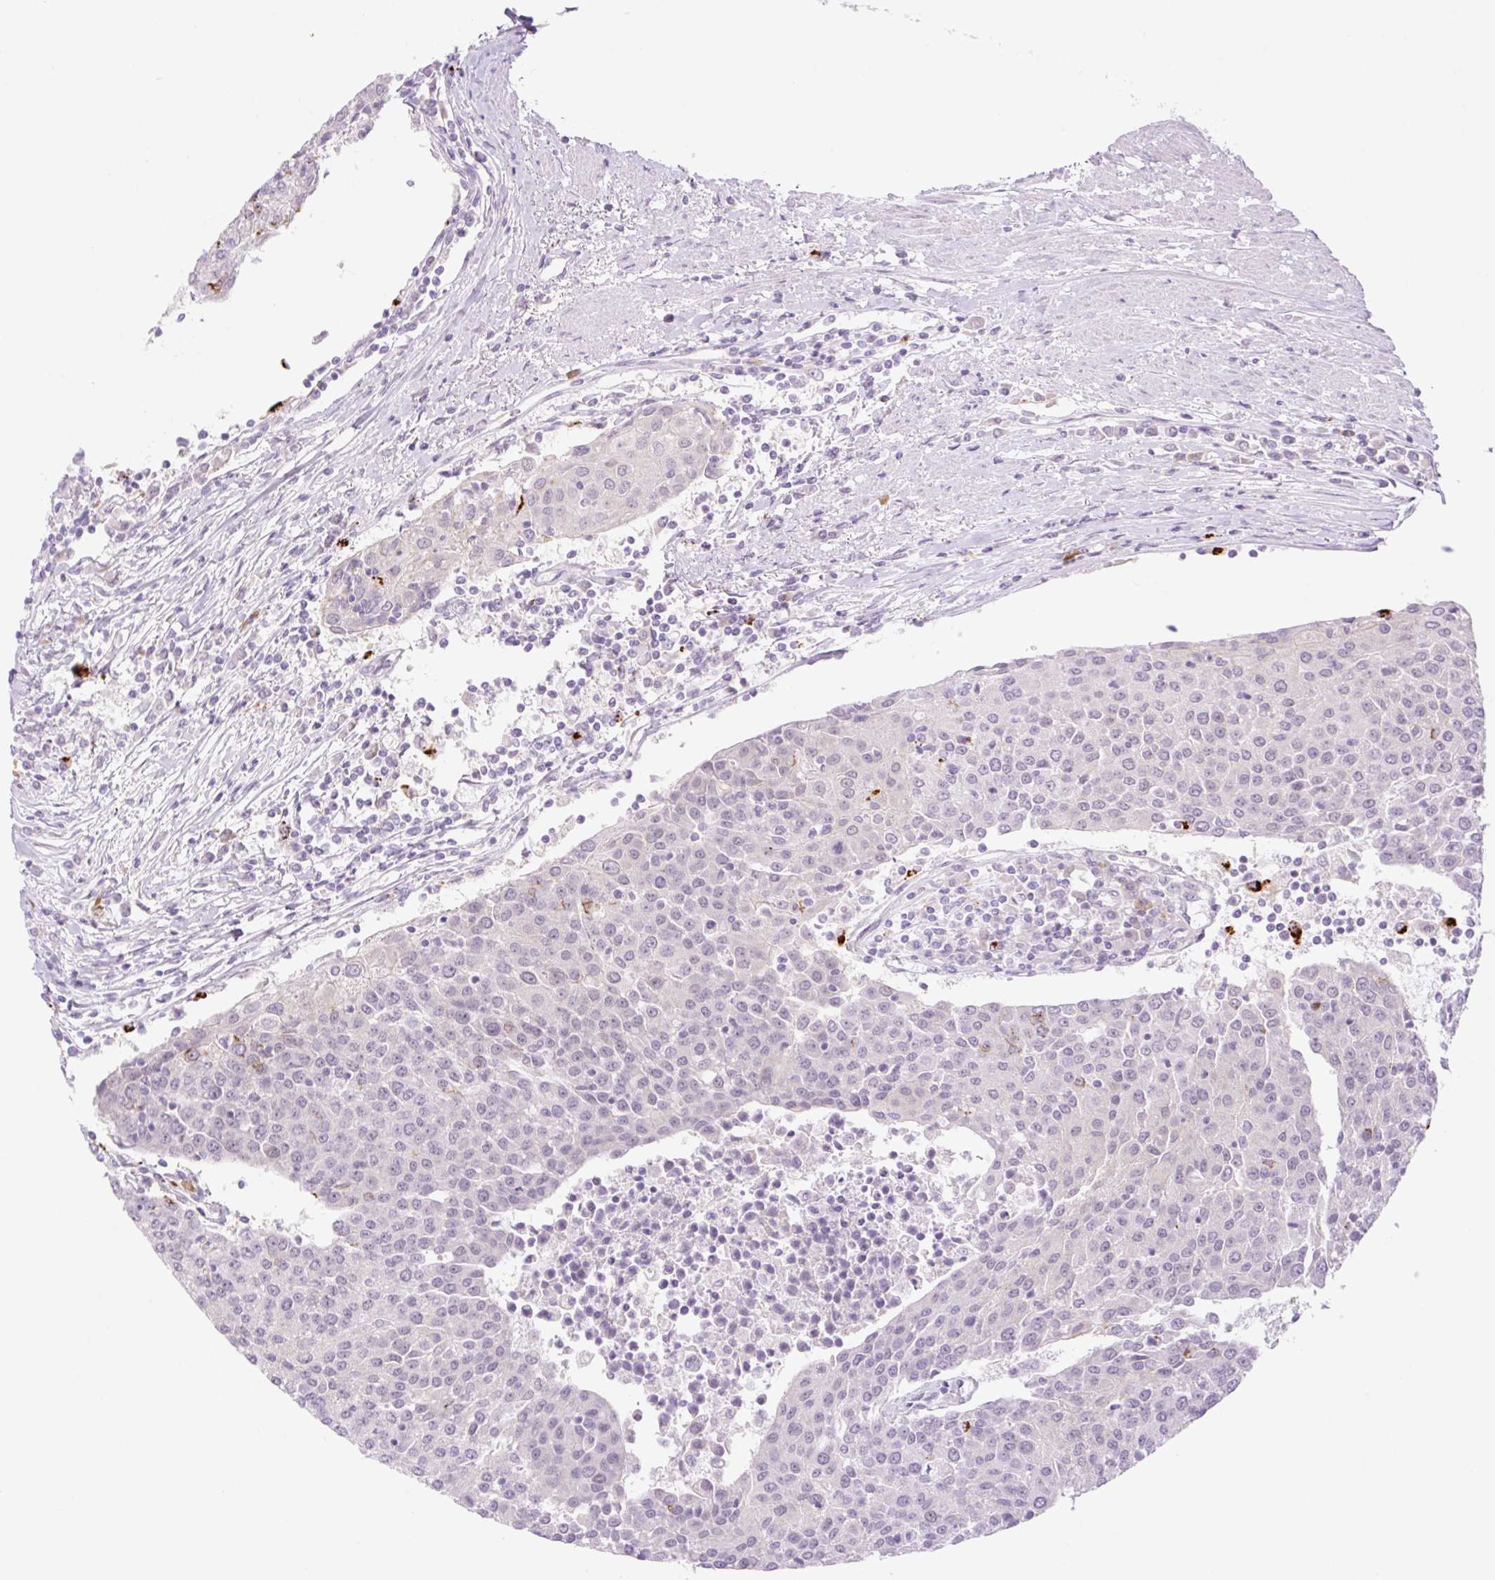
{"staining": {"intensity": "negative", "quantity": "none", "location": "none"}, "tissue": "urothelial cancer", "cell_type": "Tumor cells", "image_type": "cancer", "snomed": [{"axis": "morphology", "description": "Urothelial carcinoma, High grade"}, {"axis": "topography", "description": "Urinary bladder"}], "caption": "A micrograph of human urothelial cancer is negative for staining in tumor cells.", "gene": "SPRYD4", "patient": {"sex": "female", "age": 85}}